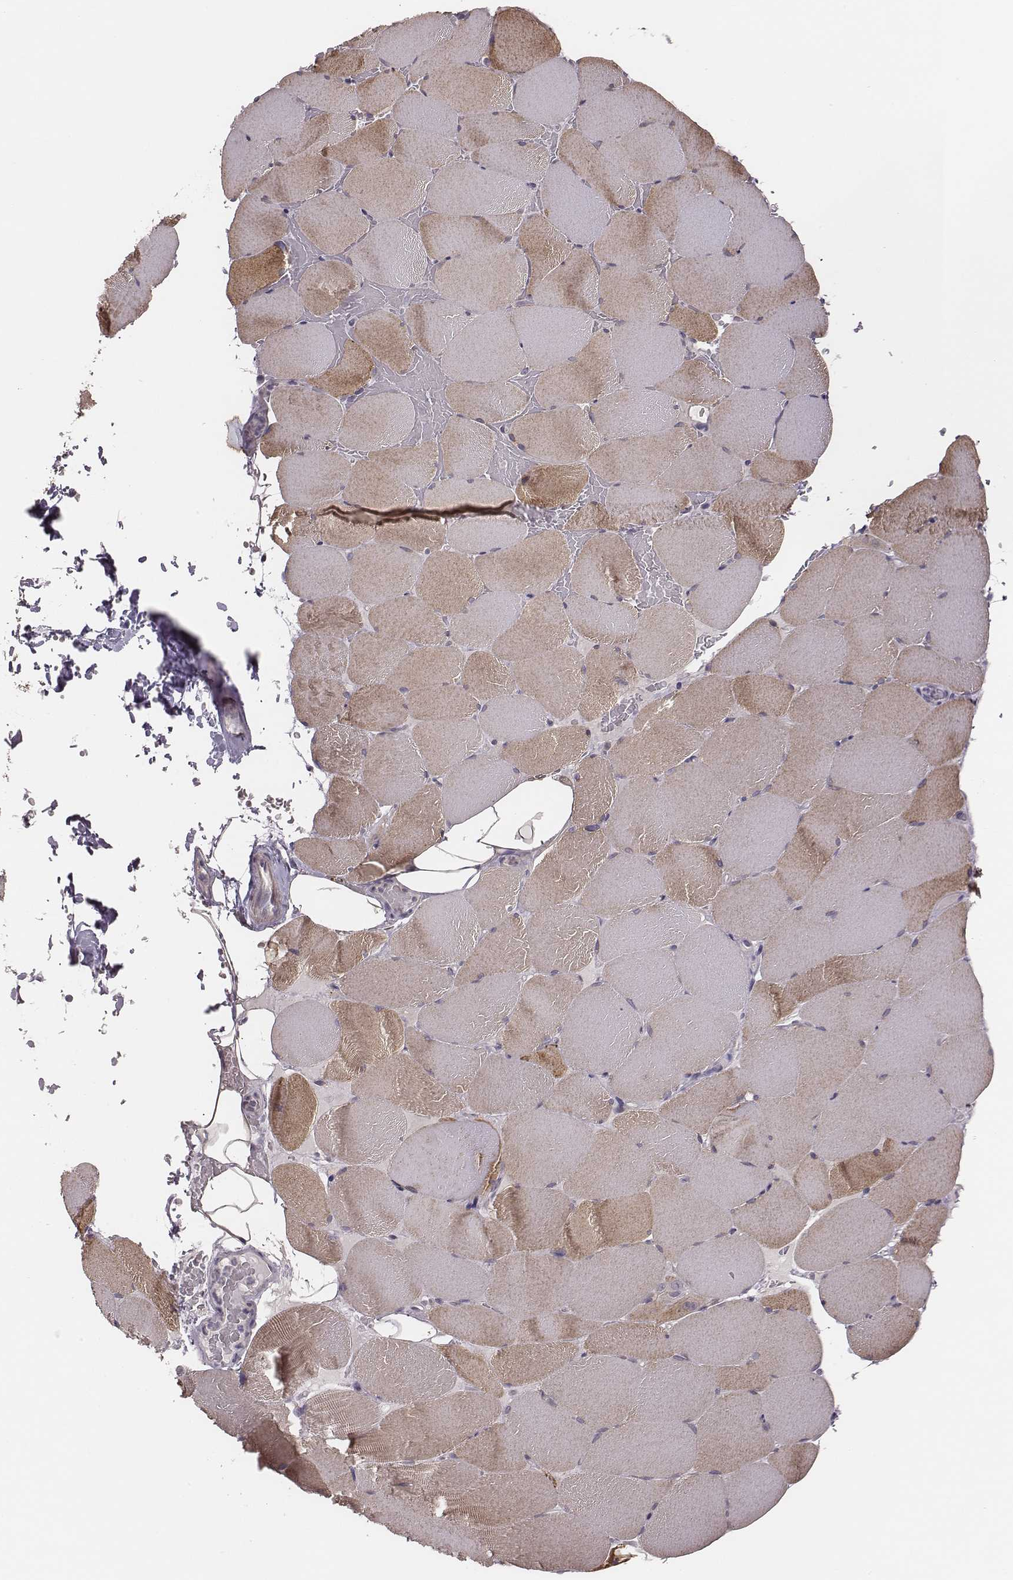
{"staining": {"intensity": "weak", "quantity": ">75%", "location": "cytoplasmic/membranous"}, "tissue": "skeletal muscle", "cell_type": "Myocytes", "image_type": "normal", "snomed": [{"axis": "morphology", "description": "Normal tissue, NOS"}, {"axis": "topography", "description": "Skeletal muscle"}], "caption": "A high-resolution photomicrograph shows immunohistochemistry staining of unremarkable skeletal muscle, which displays weak cytoplasmic/membranous positivity in approximately >75% of myocytes.", "gene": "HAVCR1", "patient": {"sex": "female", "age": 37}}